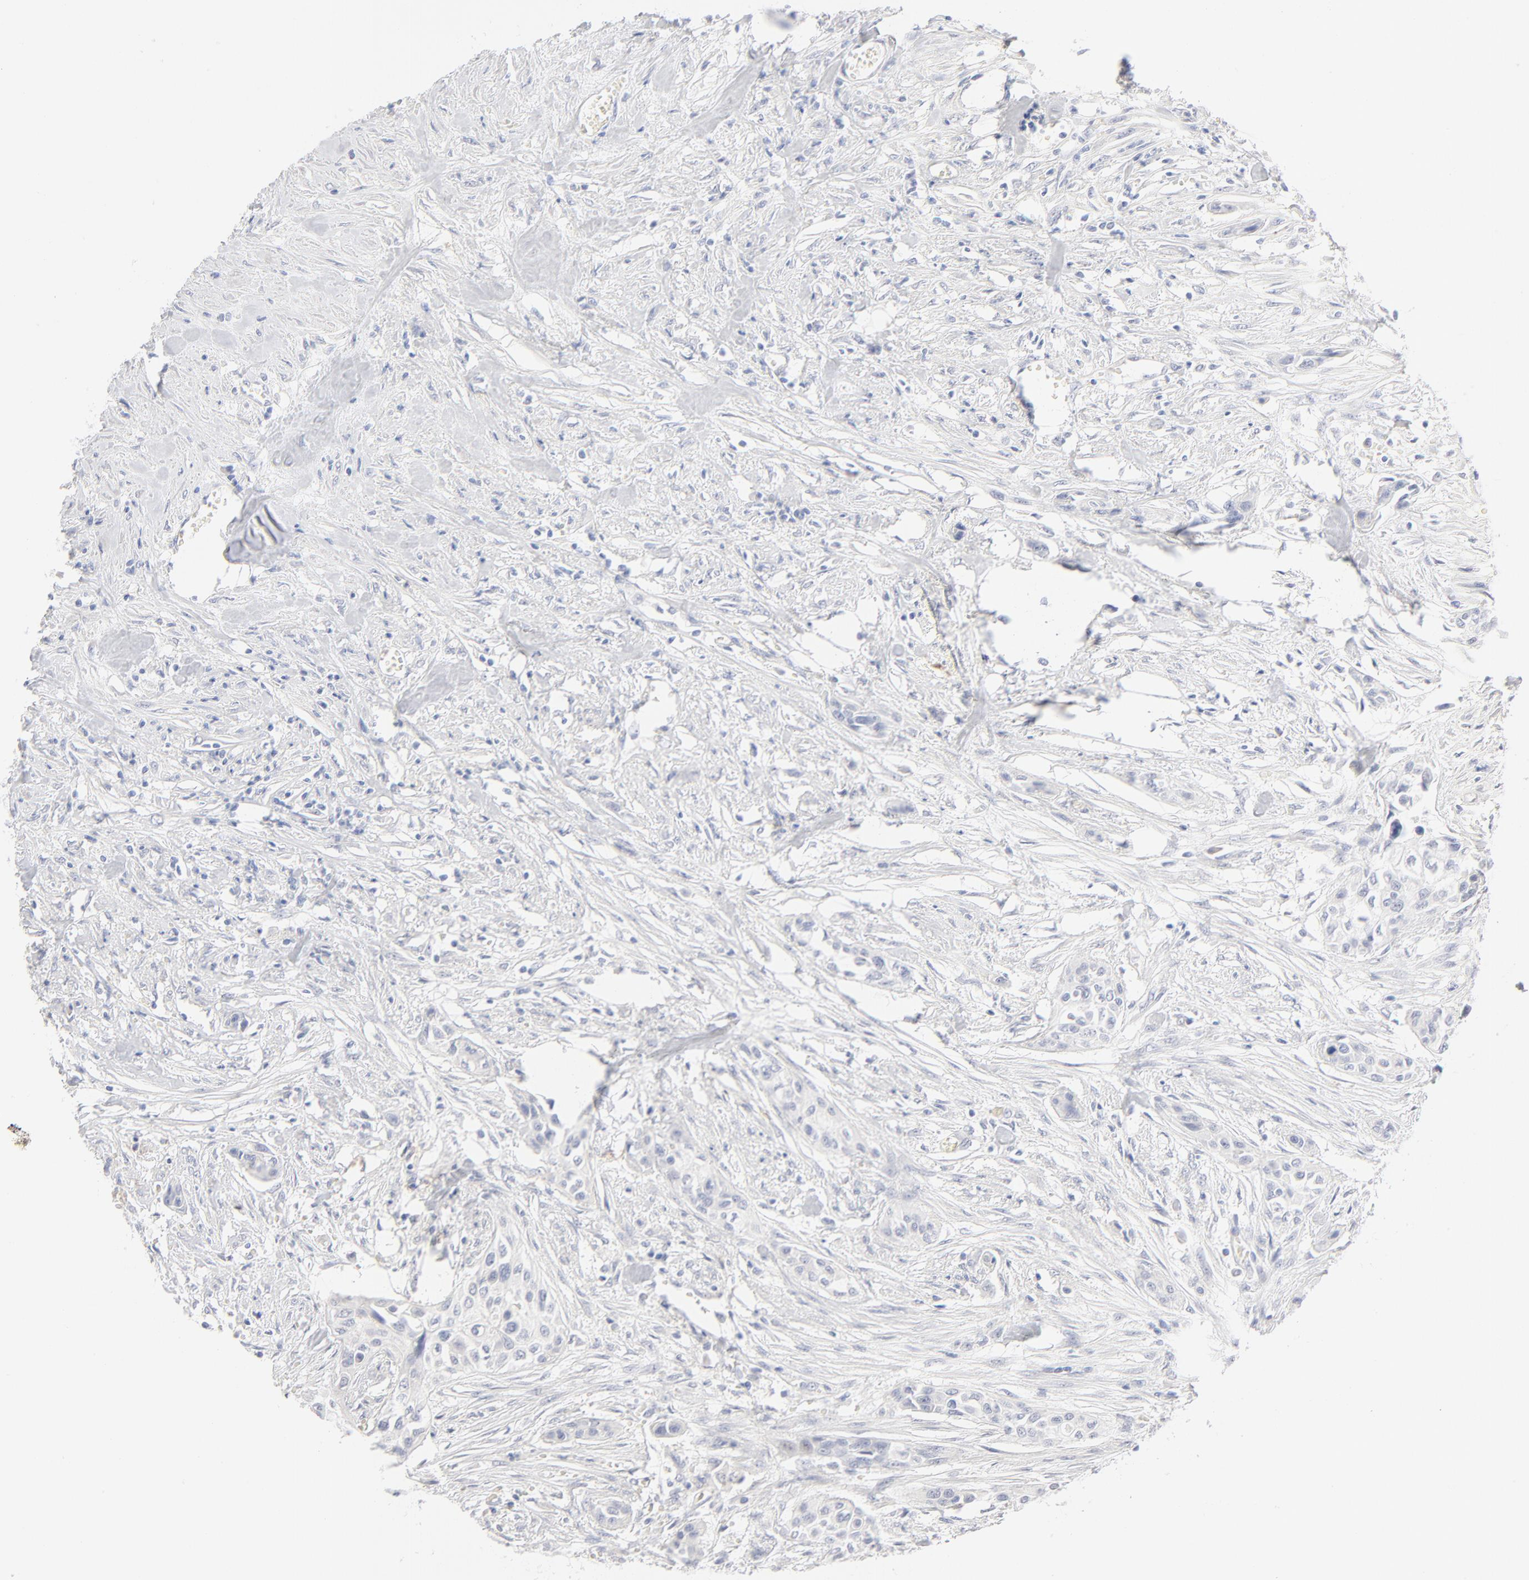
{"staining": {"intensity": "negative", "quantity": "none", "location": "none"}, "tissue": "urothelial cancer", "cell_type": "Tumor cells", "image_type": "cancer", "snomed": [{"axis": "morphology", "description": "Urothelial carcinoma, High grade"}, {"axis": "topography", "description": "Urinary bladder"}], "caption": "High power microscopy histopathology image of an immunohistochemistry (IHC) photomicrograph of urothelial carcinoma (high-grade), revealing no significant positivity in tumor cells.", "gene": "ONECUT1", "patient": {"sex": "male", "age": 74}}